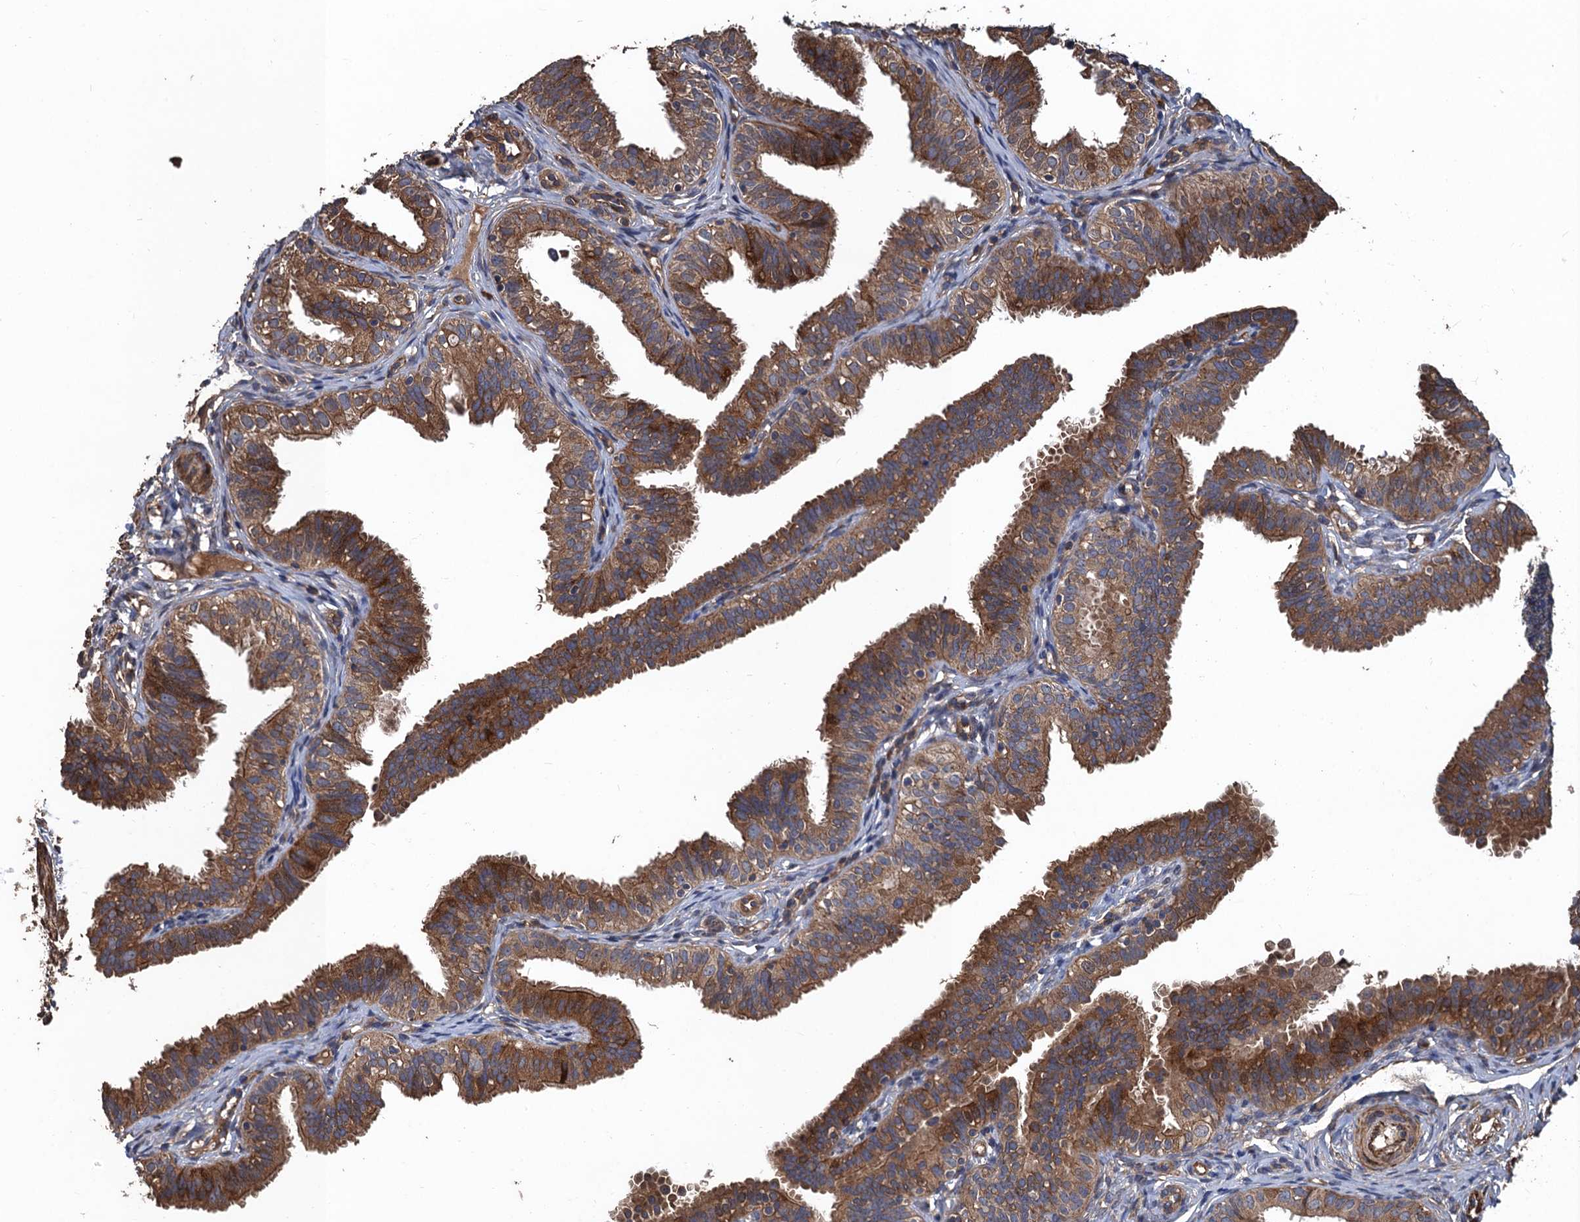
{"staining": {"intensity": "moderate", "quantity": ">75%", "location": "cytoplasmic/membranous"}, "tissue": "fallopian tube", "cell_type": "Glandular cells", "image_type": "normal", "snomed": [{"axis": "morphology", "description": "Normal tissue, NOS"}, {"axis": "topography", "description": "Fallopian tube"}], "caption": "Fallopian tube stained with immunohistochemistry (IHC) demonstrates moderate cytoplasmic/membranous positivity in about >75% of glandular cells.", "gene": "PPP4R1", "patient": {"sex": "female", "age": 35}}